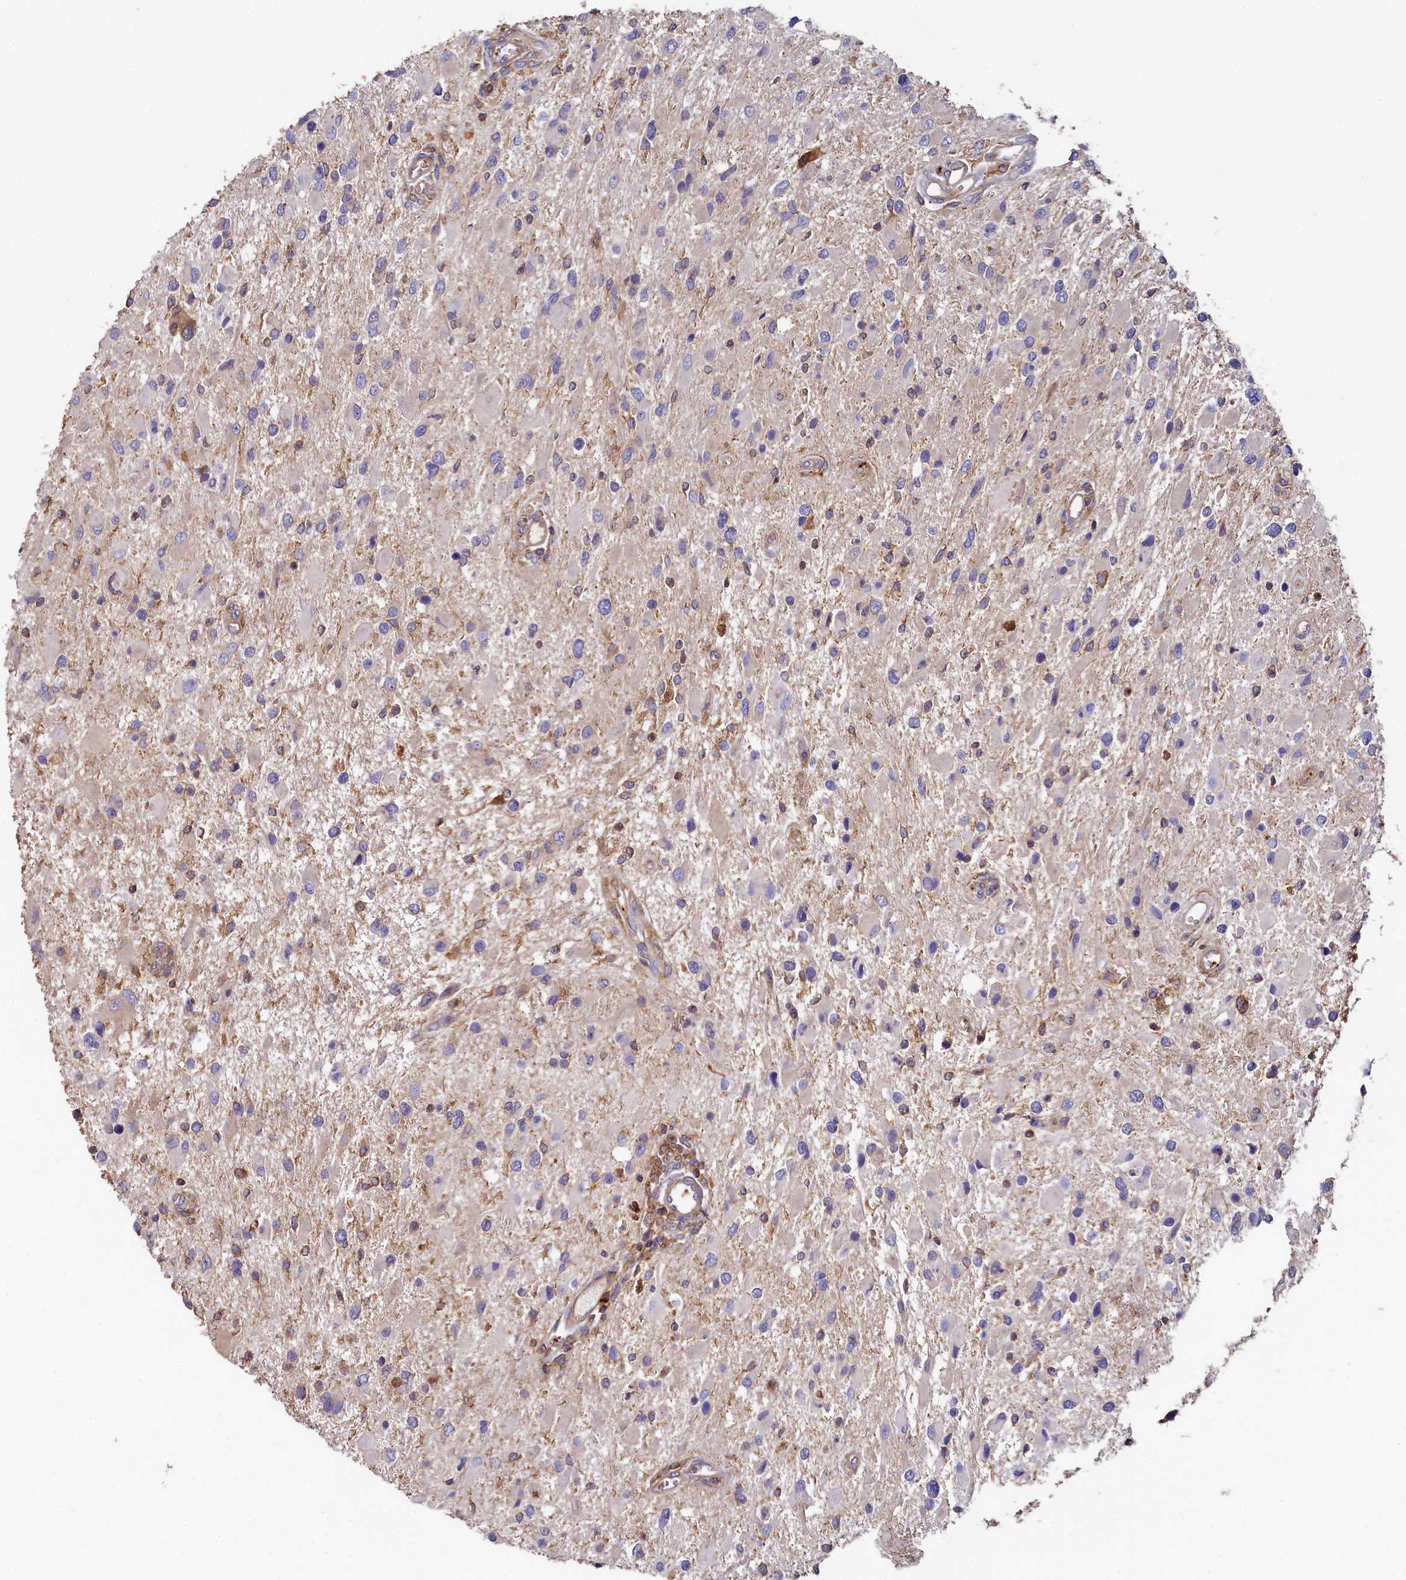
{"staining": {"intensity": "negative", "quantity": "none", "location": "none"}, "tissue": "glioma", "cell_type": "Tumor cells", "image_type": "cancer", "snomed": [{"axis": "morphology", "description": "Glioma, malignant, High grade"}, {"axis": "topography", "description": "Brain"}], "caption": "Immunohistochemistry histopathology image of glioma stained for a protein (brown), which shows no positivity in tumor cells.", "gene": "PPIP5K1", "patient": {"sex": "male", "age": 53}}